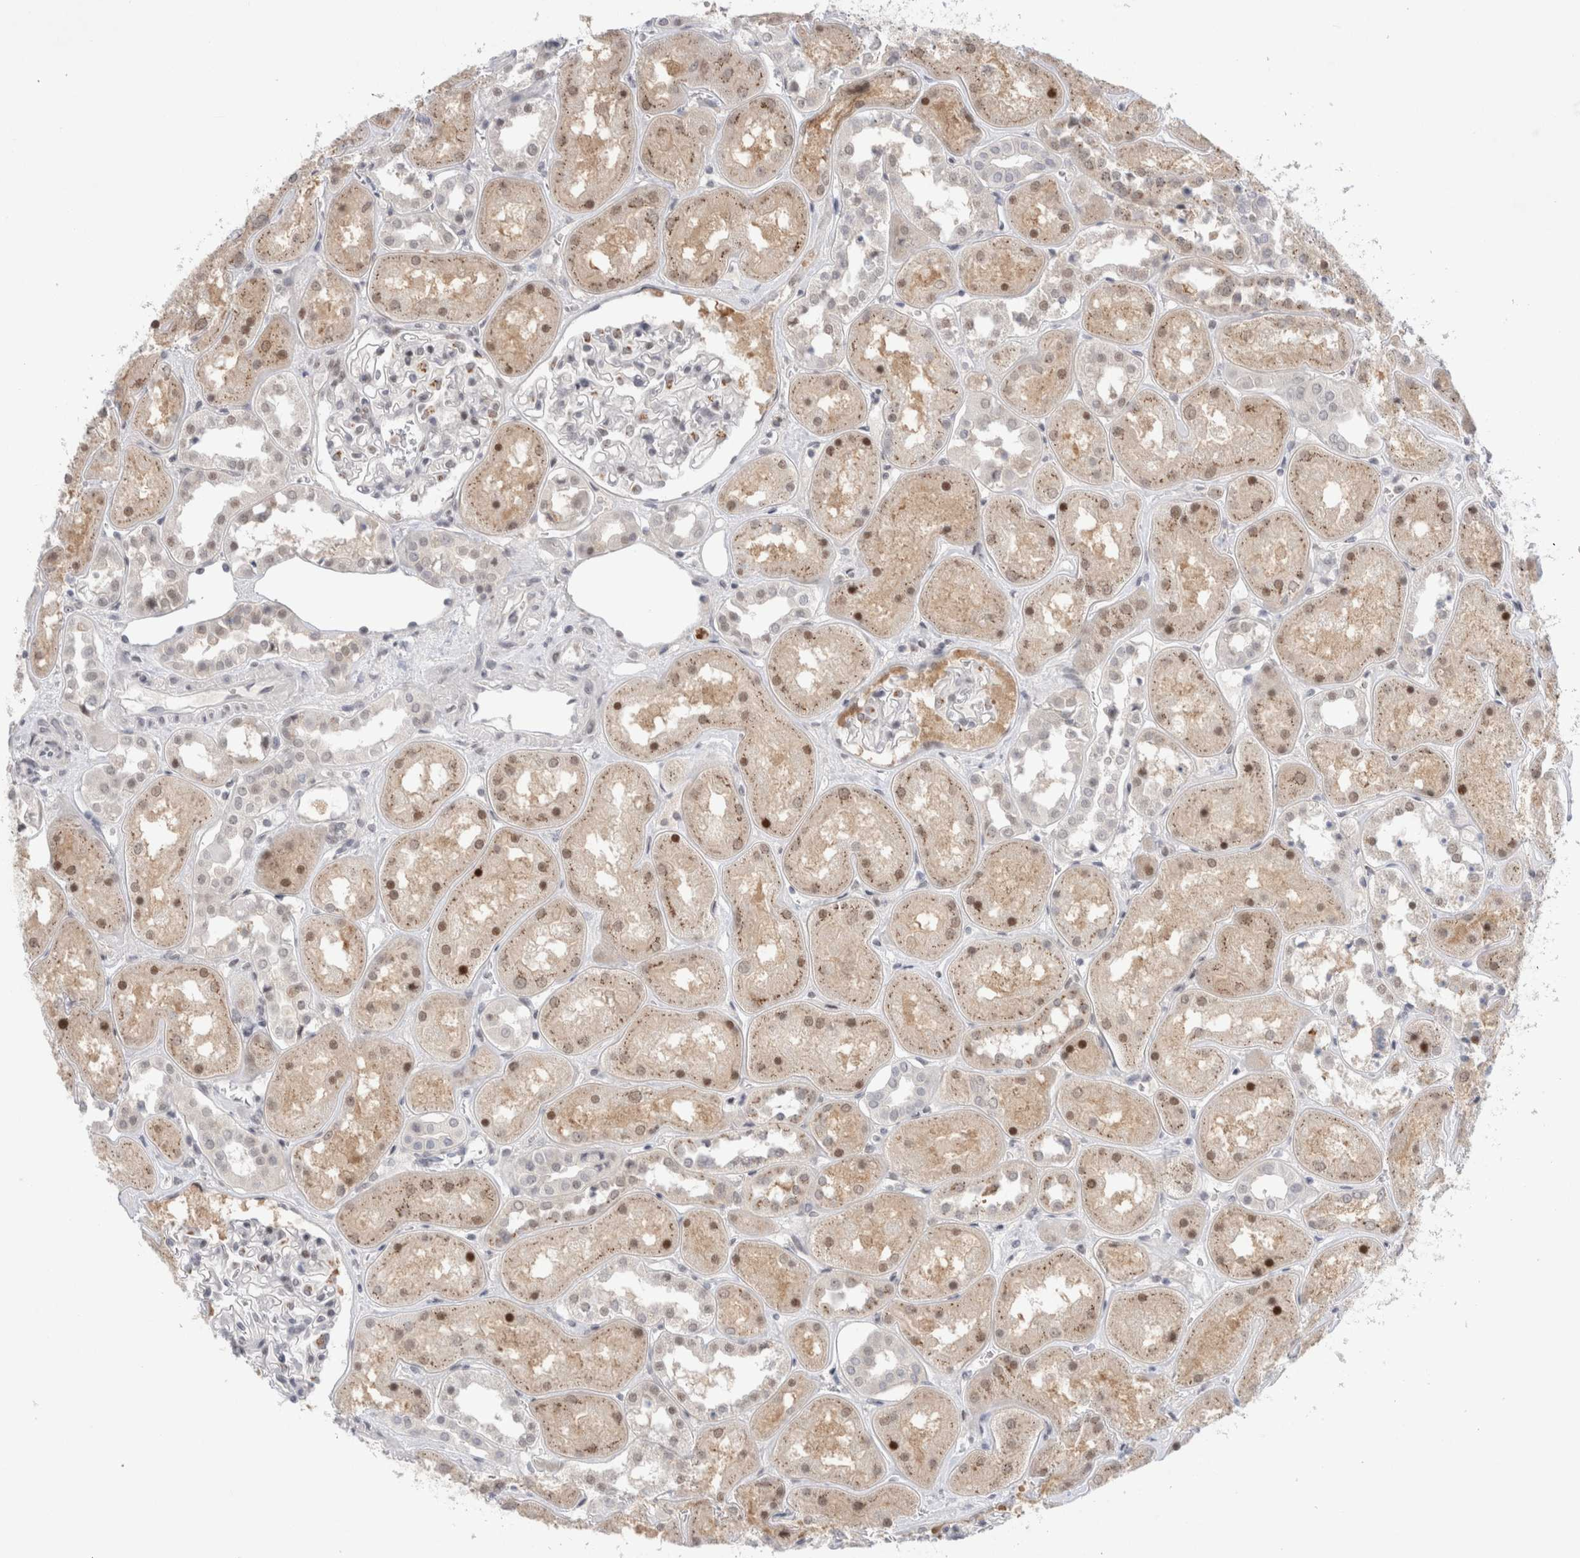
{"staining": {"intensity": "weak", "quantity": "<25%", "location": "cytoplasmic/membranous"}, "tissue": "kidney", "cell_type": "Cells in glomeruli", "image_type": "normal", "snomed": [{"axis": "morphology", "description": "Normal tissue, NOS"}, {"axis": "topography", "description": "Kidney"}], "caption": "Micrograph shows no significant protein positivity in cells in glomeruli of unremarkable kidney.", "gene": "CERS5", "patient": {"sex": "male", "age": 70}}